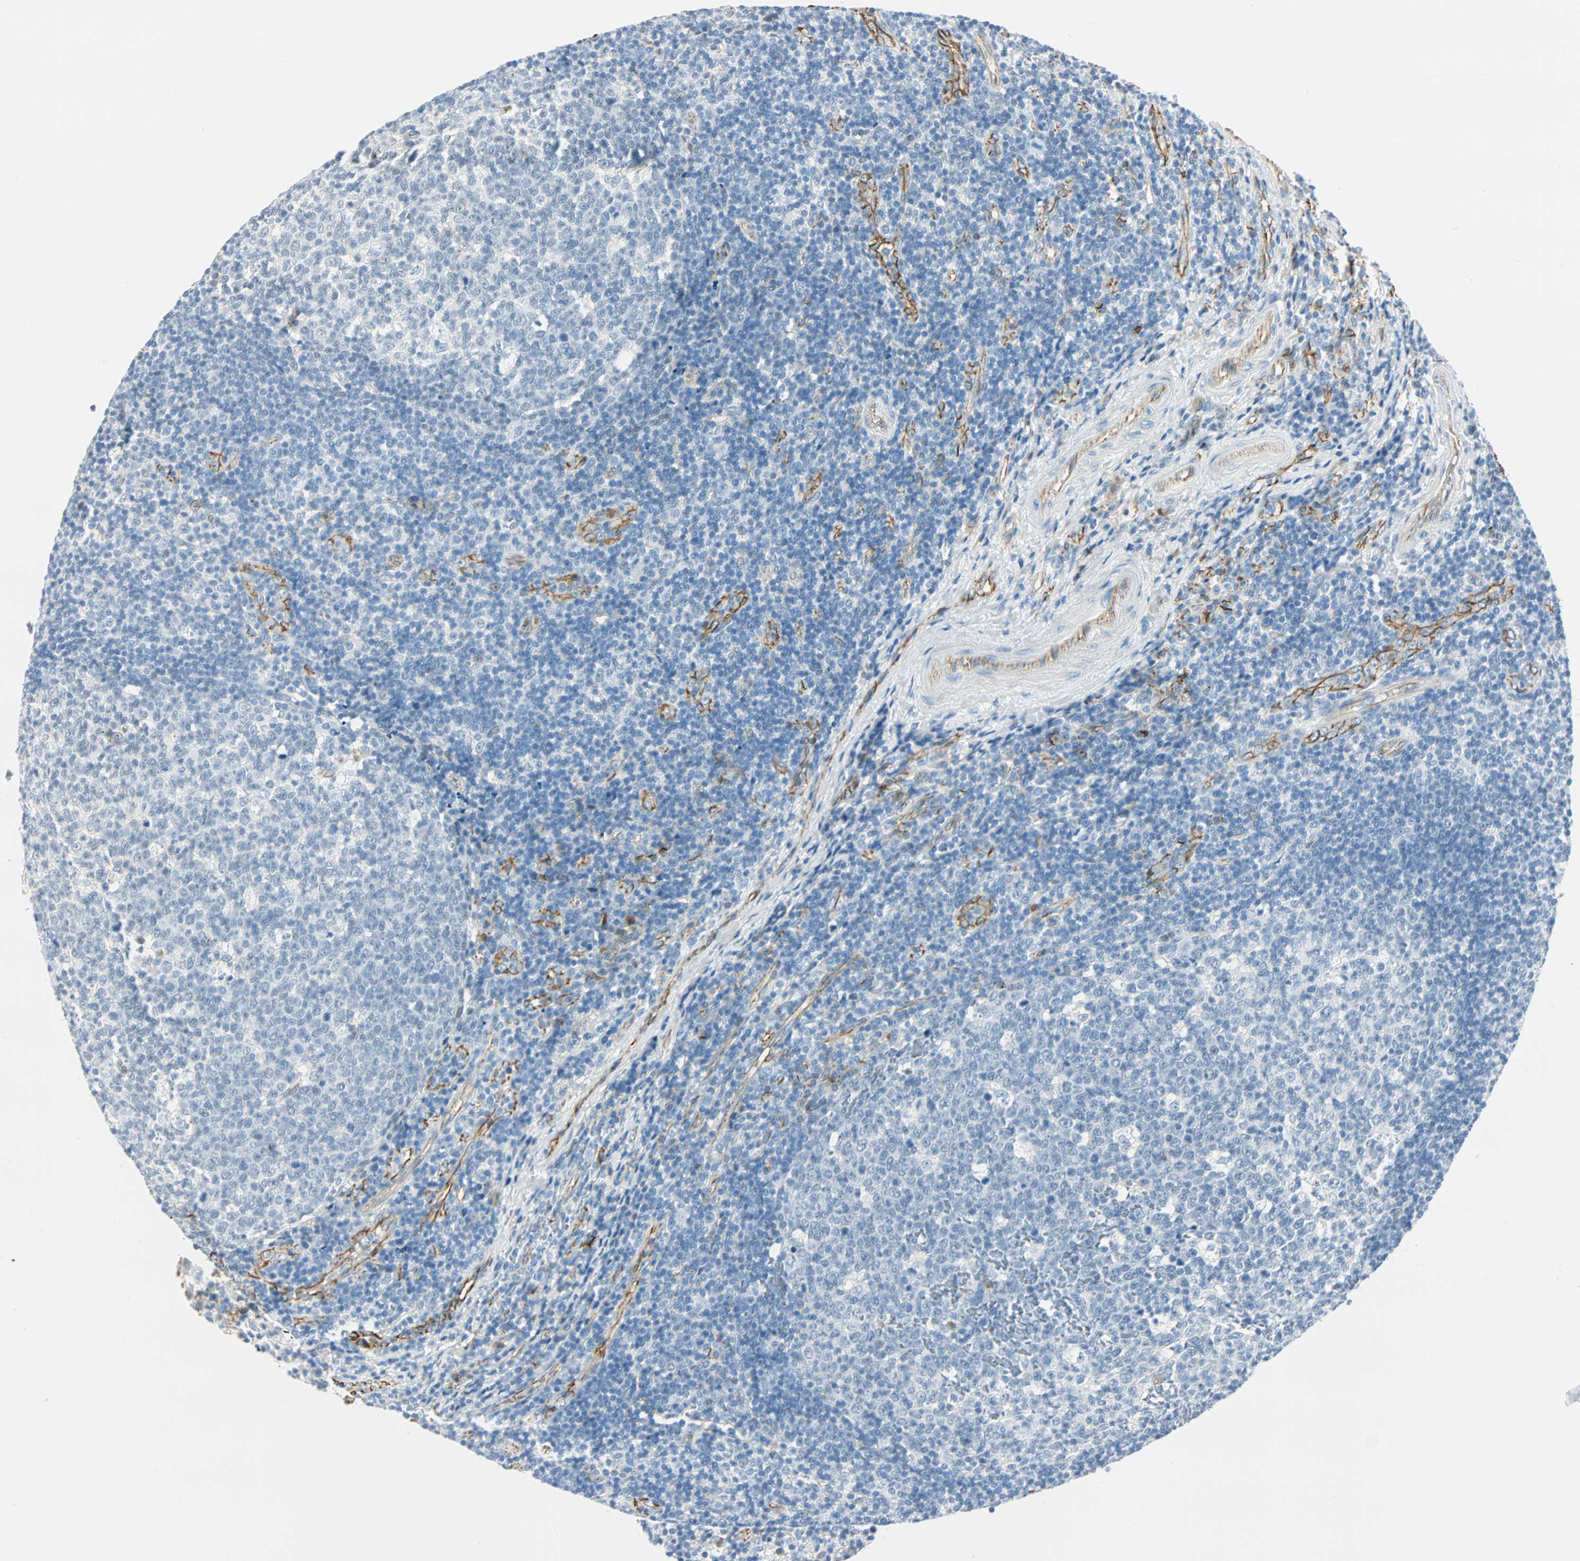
{"staining": {"intensity": "negative", "quantity": "none", "location": "none"}, "tissue": "tonsil", "cell_type": "Germinal center cells", "image_type": "normal", "snomed": [{"axis": "morphology", "description": "Normal tissue, NOS"}, {"axis": "topography", "description": "Tonsil"}], "caption": "An immunohistochemistry histopathology image of benign tonsil is shown. There is no staining in germinal center cells of tonsil.", "gene": "VPS9D1", "patient": {"sex": "female", "age": 40}}